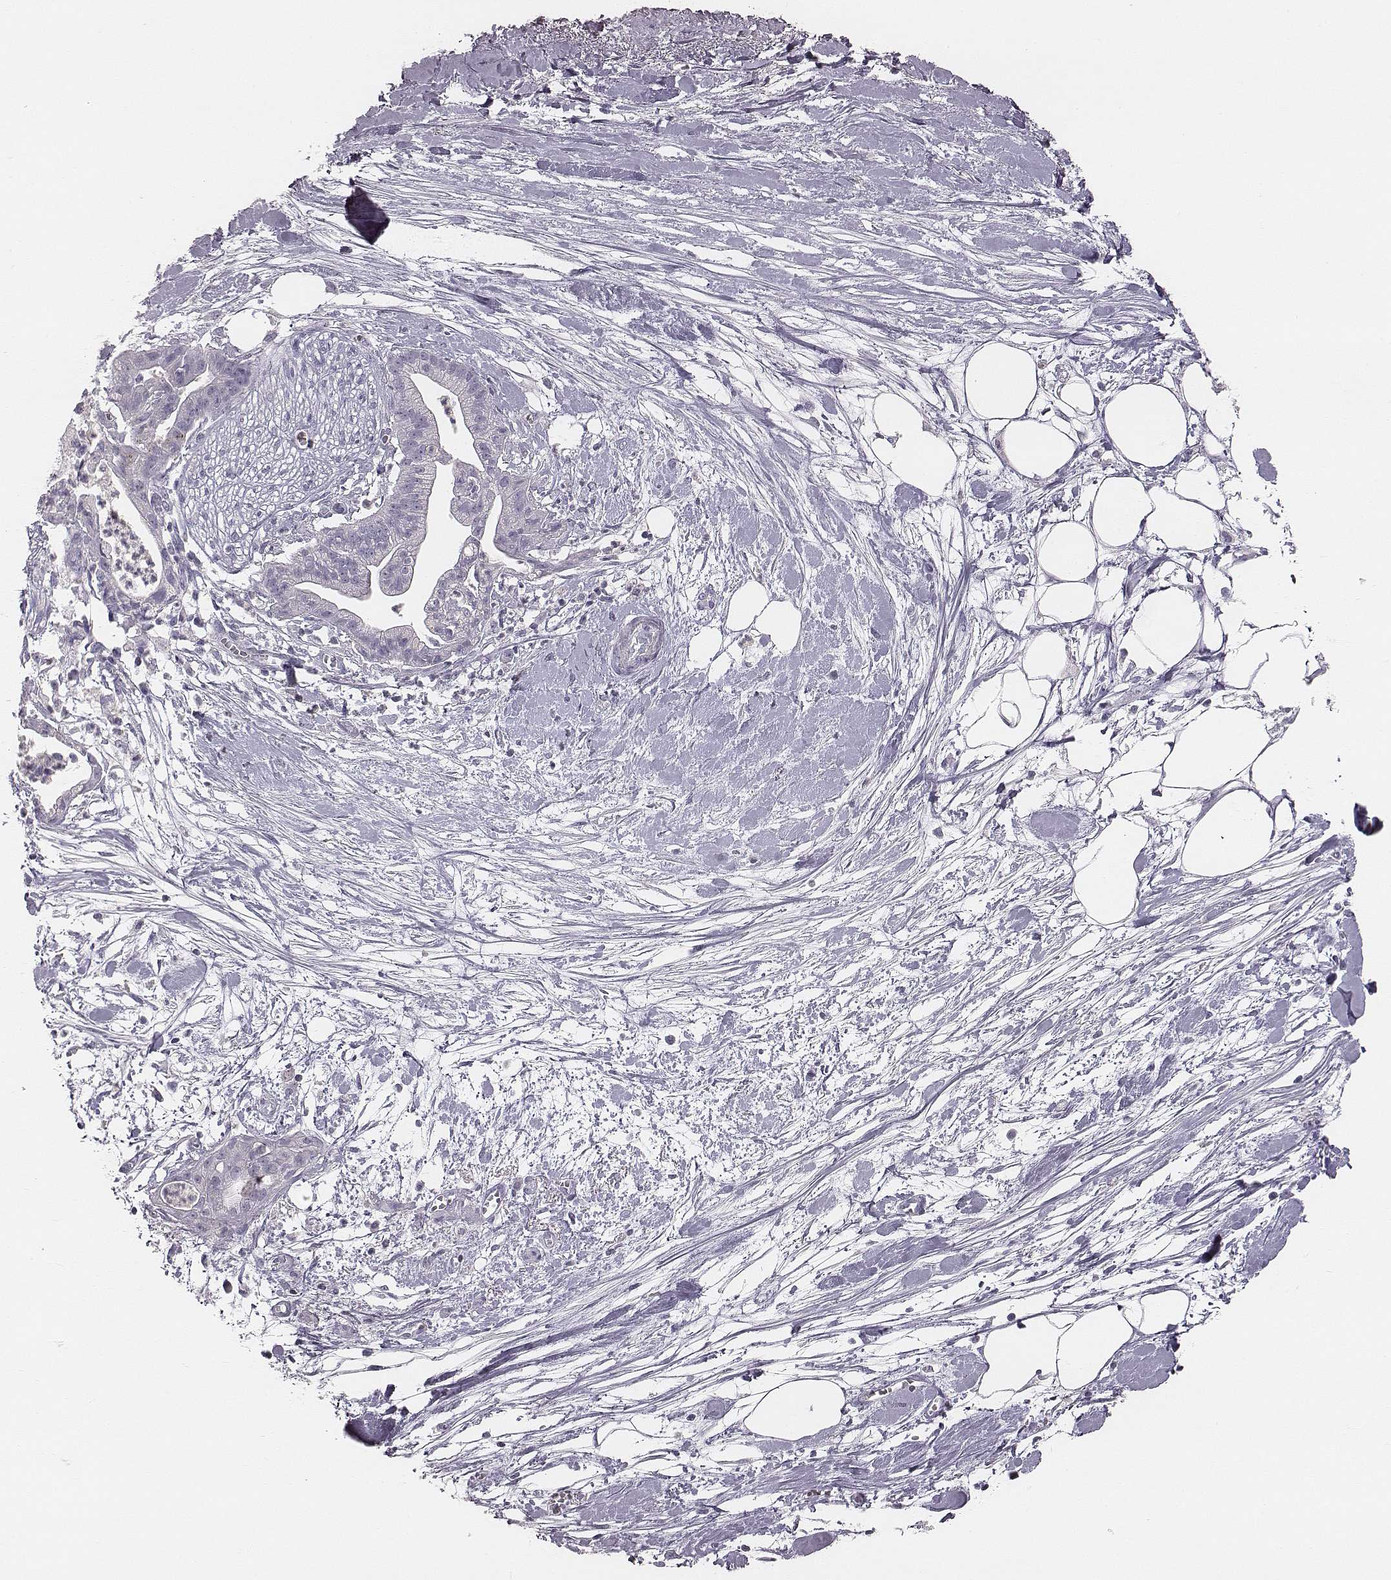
{"staining": {"intensity": "negative", "quantity": "none", "location": "none"}, "tissue": "pancreatic cancer", "cell_type": "Tumor cells", "image_type": "cancer", "snomed": [{"axis": "morphology", "description": "Normal tissue, NOS"}, {"axis": "morphology", "description": "Adenocarcinoma, NOS"}, {"axis": "topography", "description": "Lymph node"}, {"axis": "topography", "description": "Pancreas"}], "caption": "There is no significant expression in tumor cells of adenocarcinoma (pancreatic). (DAB (3,3'-diaminobenzidine) immunohistochemistry (IHC) visualized using brightfield microscopy, high magnification).", "gene": "ZNF365", "patient": {"sex": "female", "age": 58}}